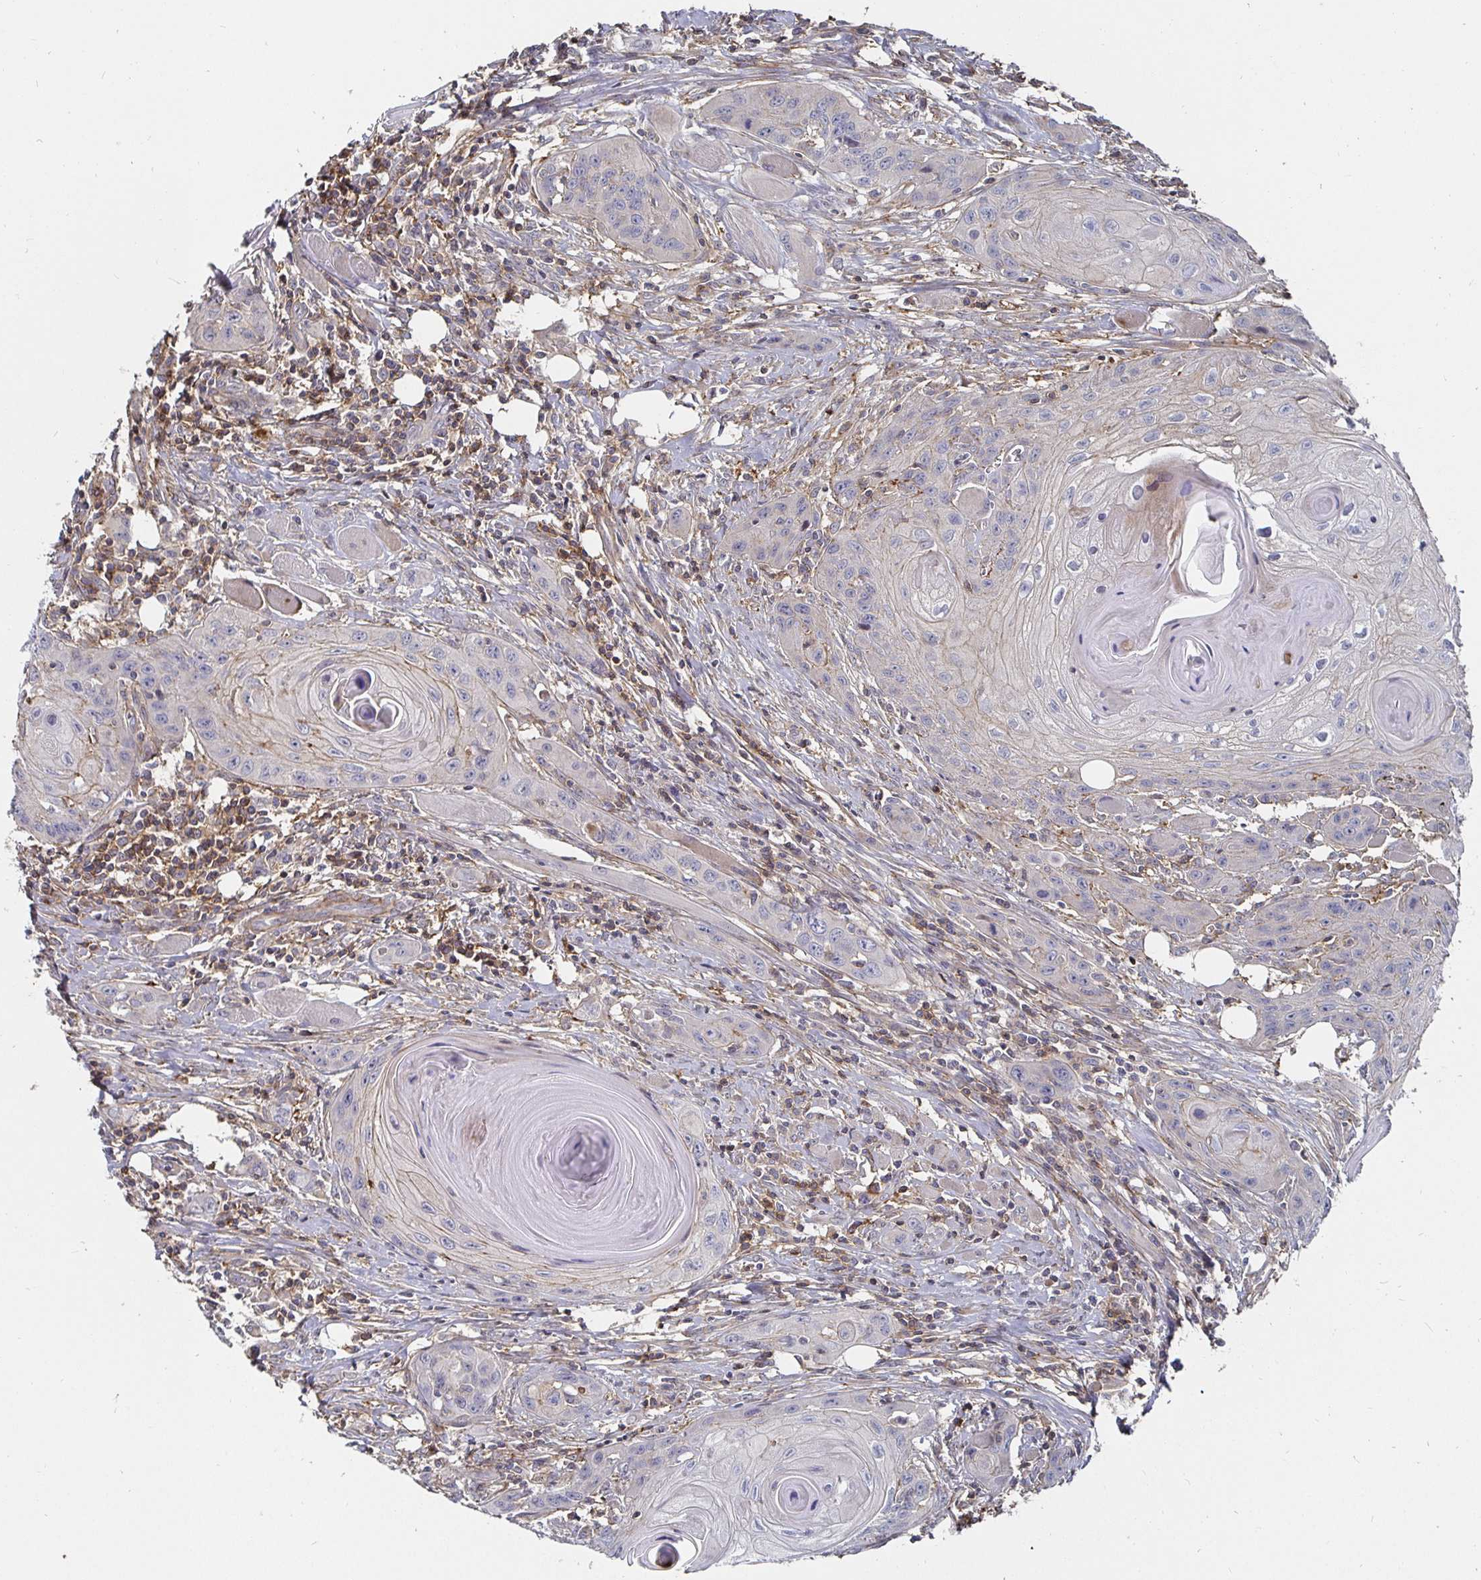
{"staining": {"intensity": "weak", "quantity": "<25%", "location": "cytoplasmic/membranous"}, "tissue": "head and neck cancer", "cell_type": "Tumor cells", "image_type": "cancer", "snomed": [{"axis": "morphology", "description": "Squamous cell carcinoma, NOS"}, {"axis": "topography", "description": "Oral tissue"}, {"axis": "topography", "description": "Head-Neck"}], "caption": "An immunohistochemistry (IHC) histopathology image of head and neck squamous cell carcinoma is shown. There is no staining in tumor cells of head and neck squamous cell carcinoma.", "gene": "GJA4", "patient": {"sex": "male", "age": 58}}